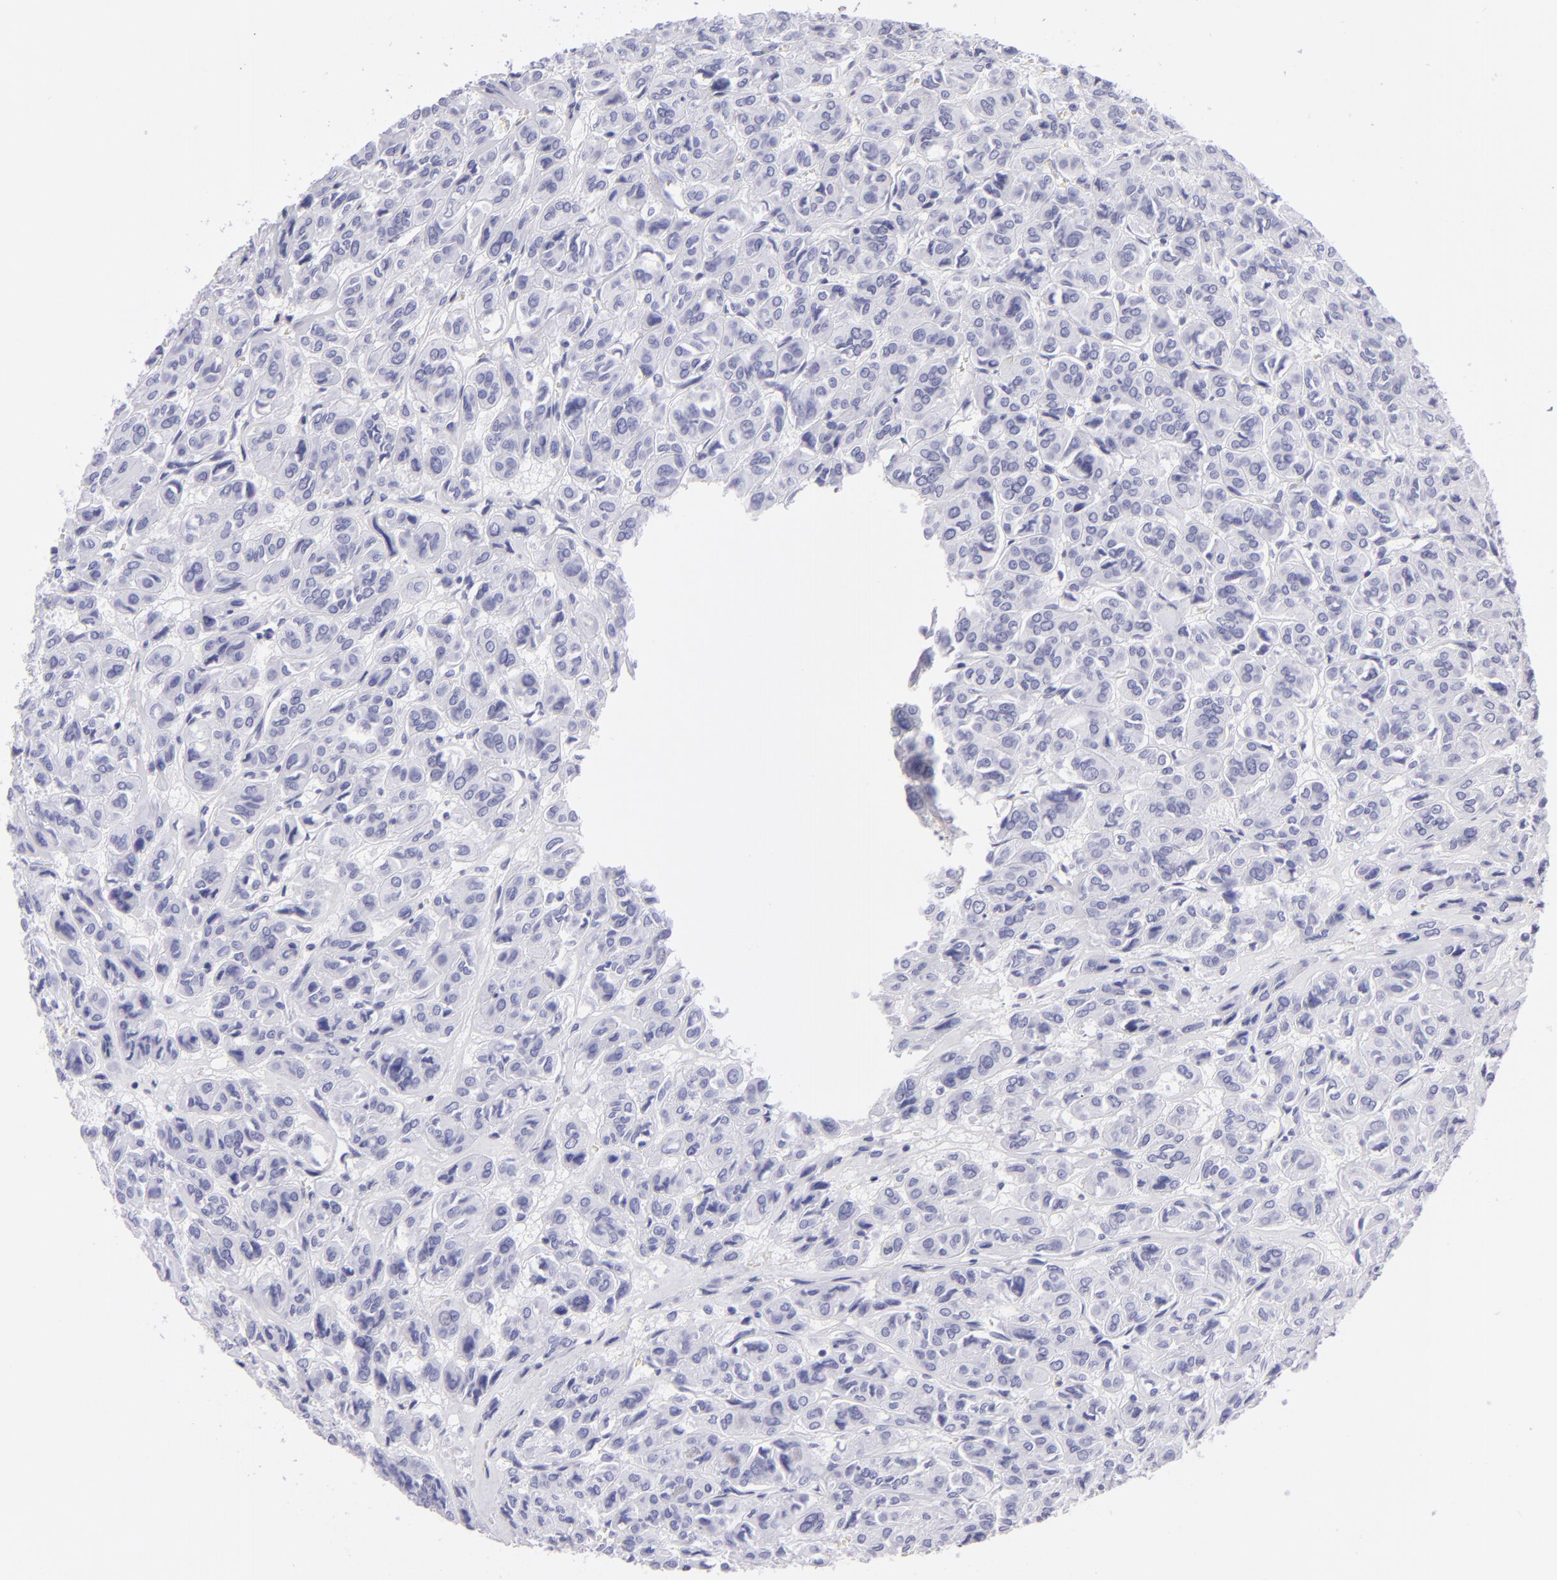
{"staining": {"intensity": "negative", "quantity": "none", "location": "none"}, "tissue": "thyroid cancer", "cell_type": "Tumor cells", "image_type": "cancer", "snomed": [{"axis": "morphology", "description": "Follicular adenoma carcinoma, NOS"}, {"axis": "topography", "description": "Thyroid gland"}], "caption": "A high-resolution histopathology image shows immunohistochemistry (IHC) staining of thyroid cancer, which shows no significant positivity in tumor cells.", "gene": "PVALB", "patient": {"sex": "female", "age": 71}}